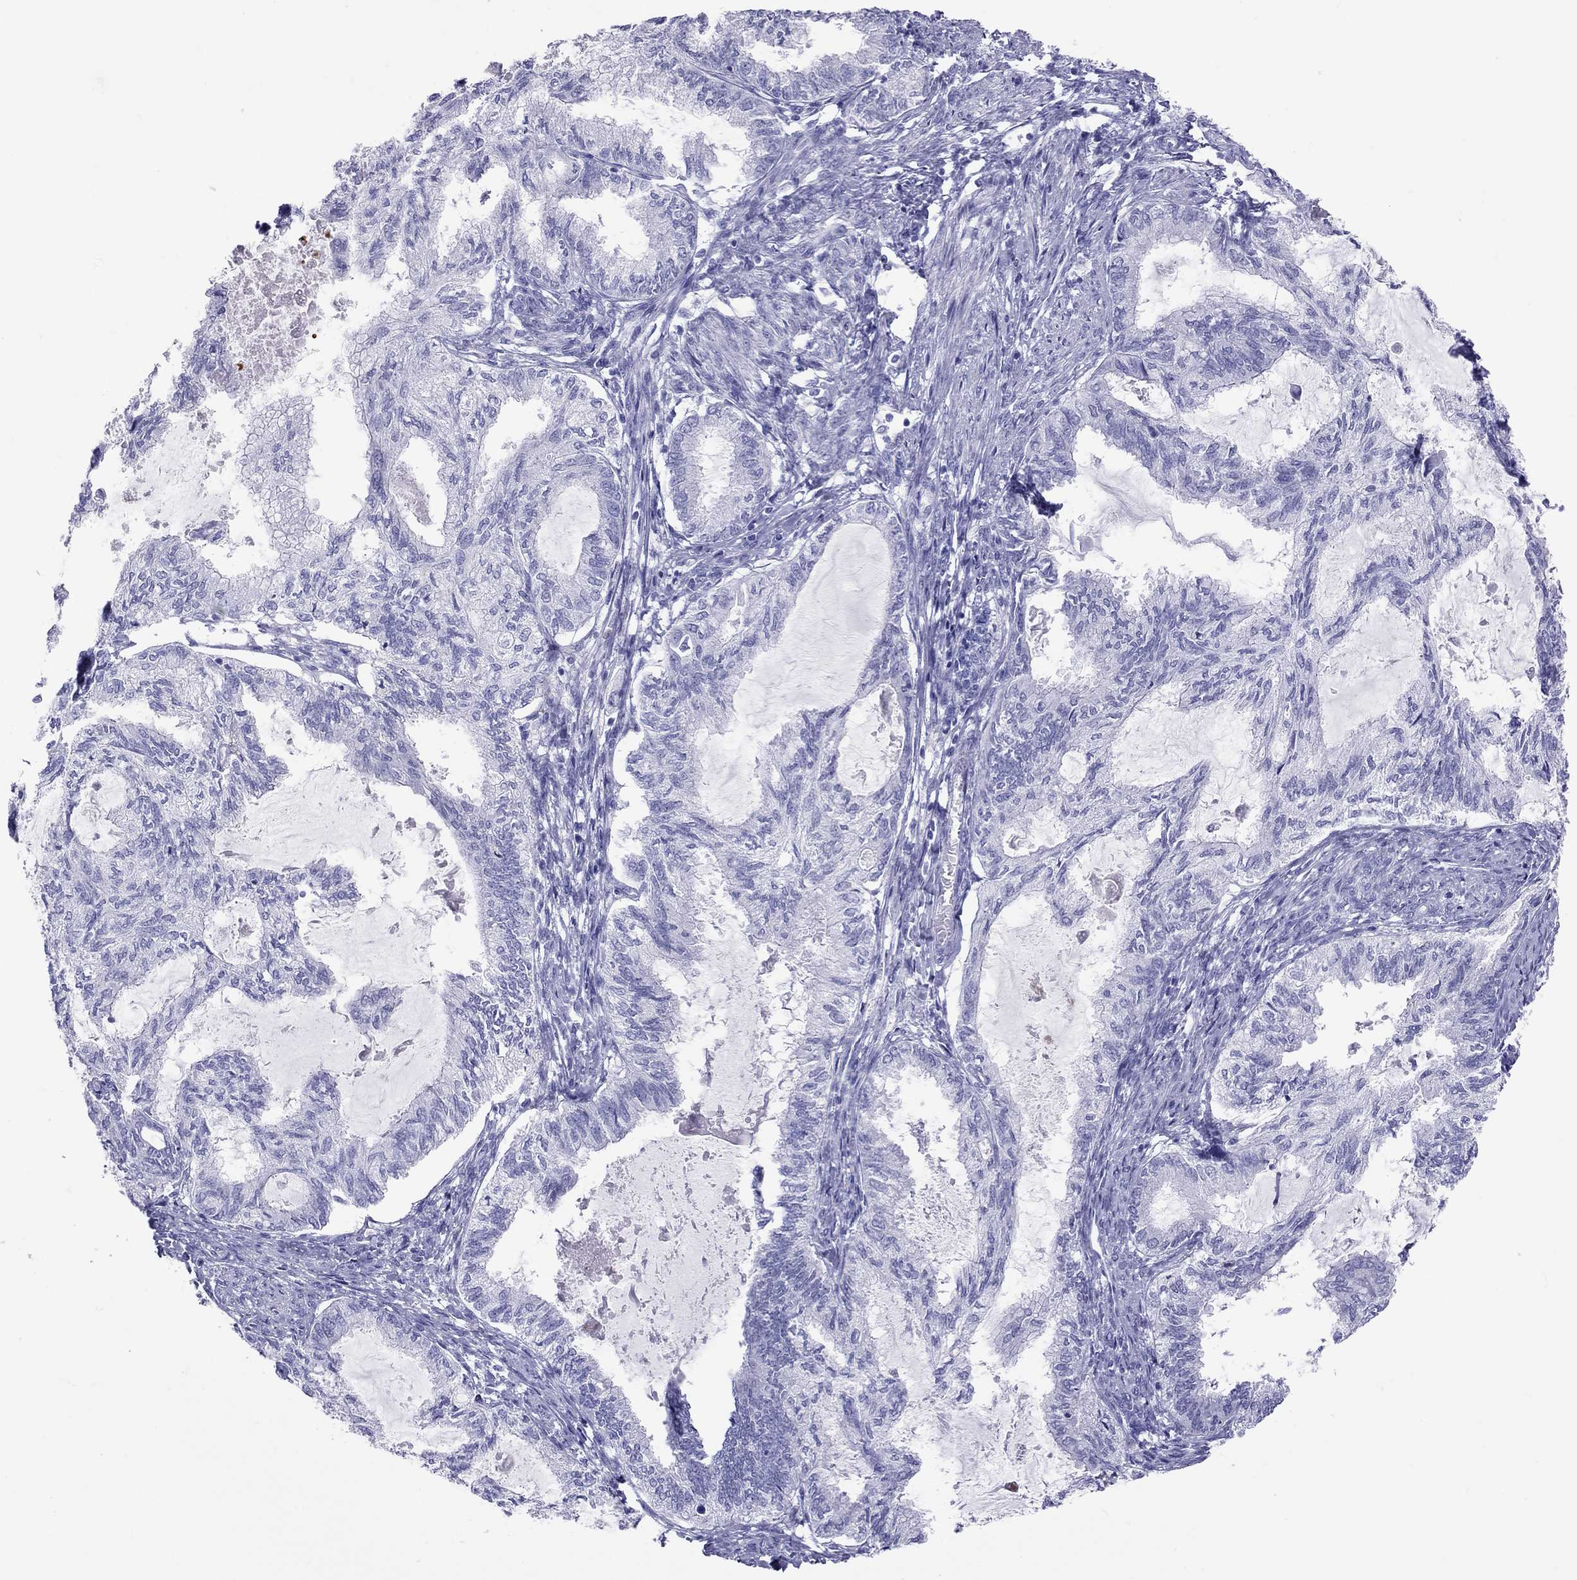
{"staining": {"intensity": "negative", "quantity": "none", "location": "none"}, "tissue": "endometrial cancer", "cell_type": "Tumor cells", "image_type": "cancer", "snomed": [{"axis": "morphology", "description": "Adenocarcinoma, NOS"}, {"axis": "topography", "description": "Endometrium"}], "caption": "This histopathology image is of adenocarcinoma (endometrial) stained with IHC to label a protein in brown with the nuclei are counter-stained blue. There is no positivity in tumor cells. The staining was performed using DAB (3,3'-diaminobenzidine) to visualize the protein expression in brown, while the nuclei were stained in blue with hematoxylin (Magnification: 20x).", "gene": "SLAMF1", "patient": {"sex": "female", "age": 86}}